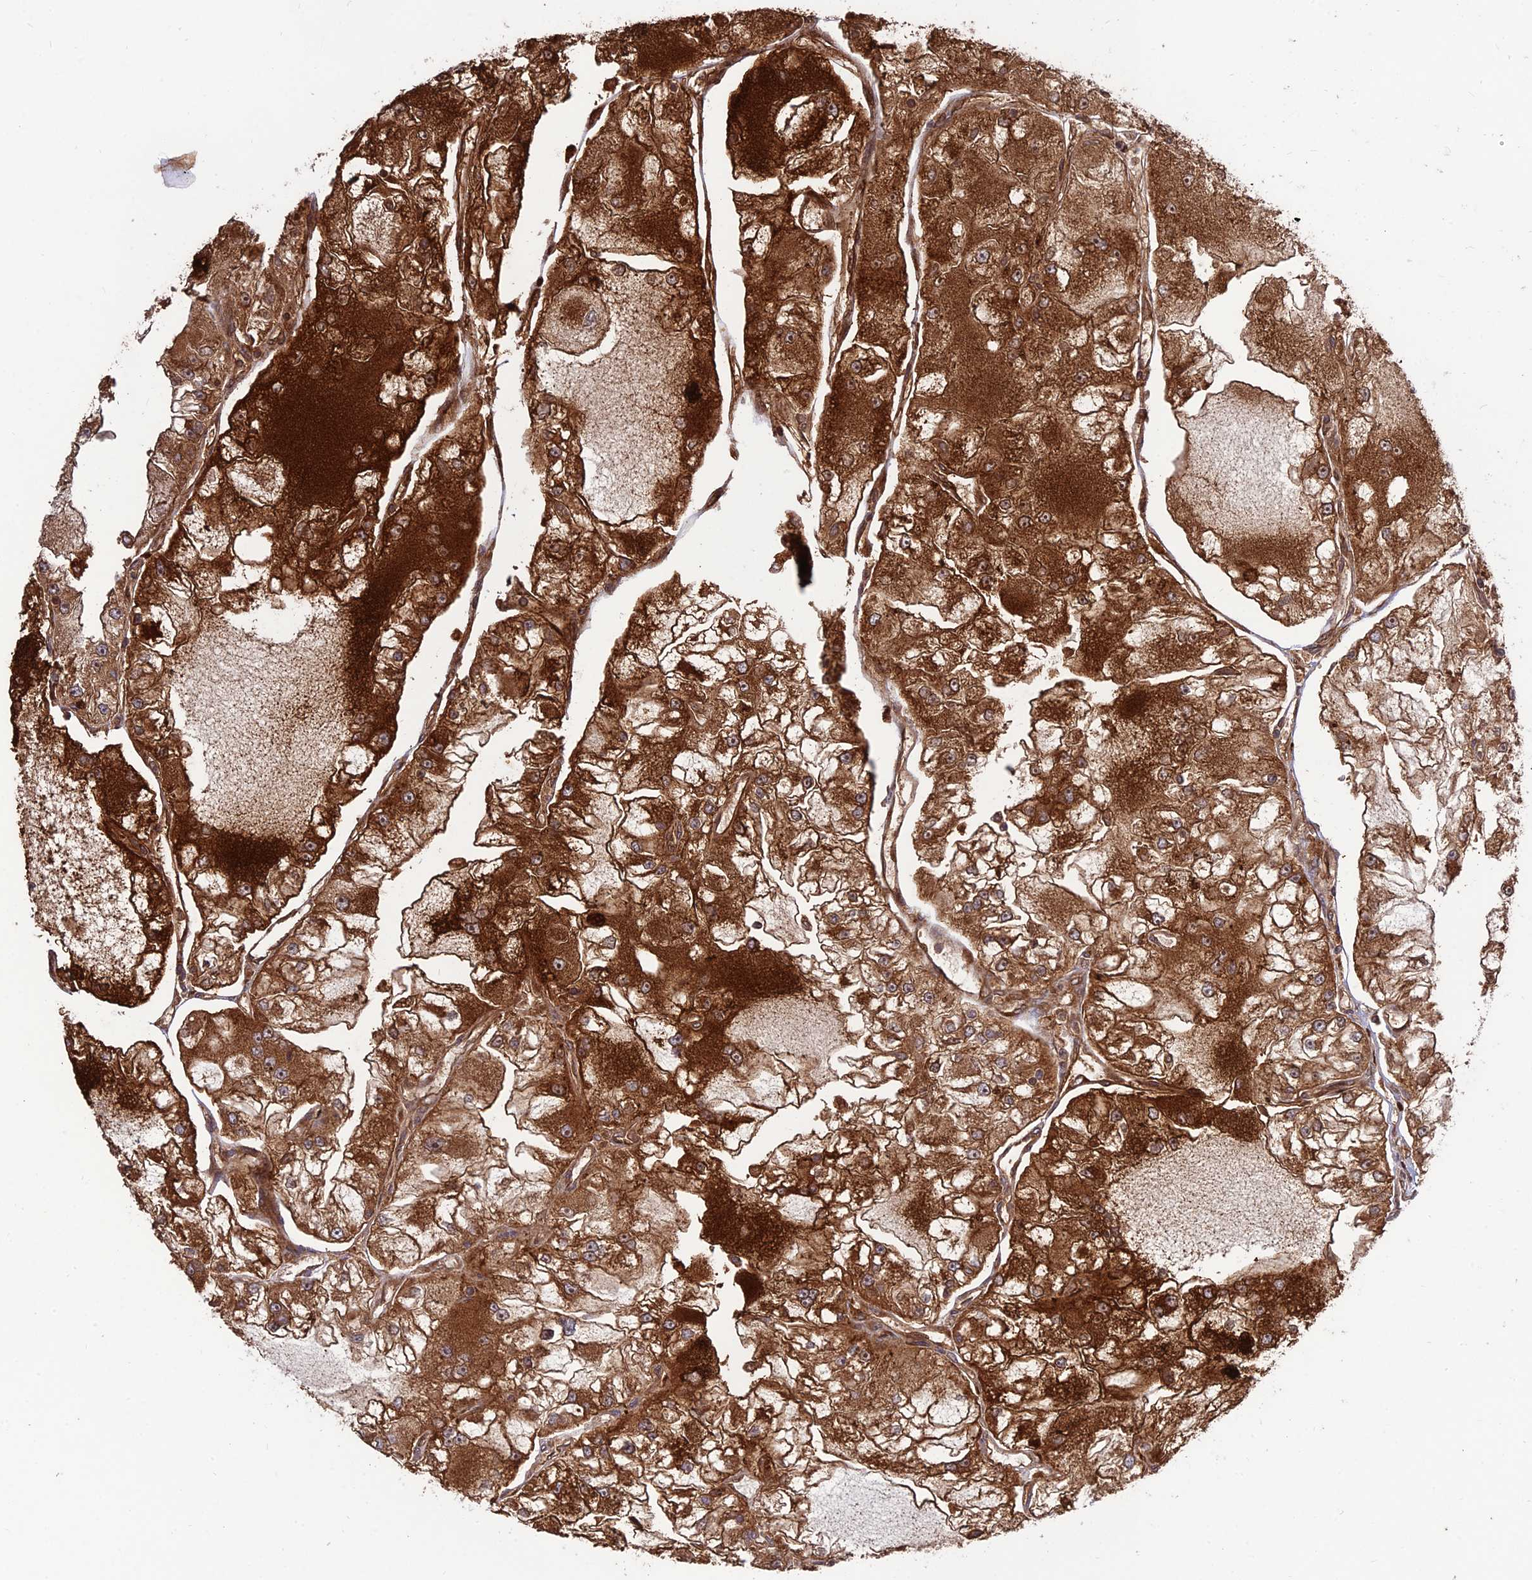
{"staining": {"intensity": "strong", "quantity": ">75%", "location": "cytoplasmic/membranous"}, "tissue": "renal cancer", "cell_type": "Tumor cells", "image_type": "cancer", "snomed": [{"axis": "morphology", "description": "Adenocarcinoma, NOS"}, {"axis": "topography", "description": "Kidney"}], "caption": "Human adenocarcinoma (renal) stained with a protein marker reveals strong staining in tumor cells.", "gene": "CRTAP", "patient": {"sex": "female", "age": 72}}